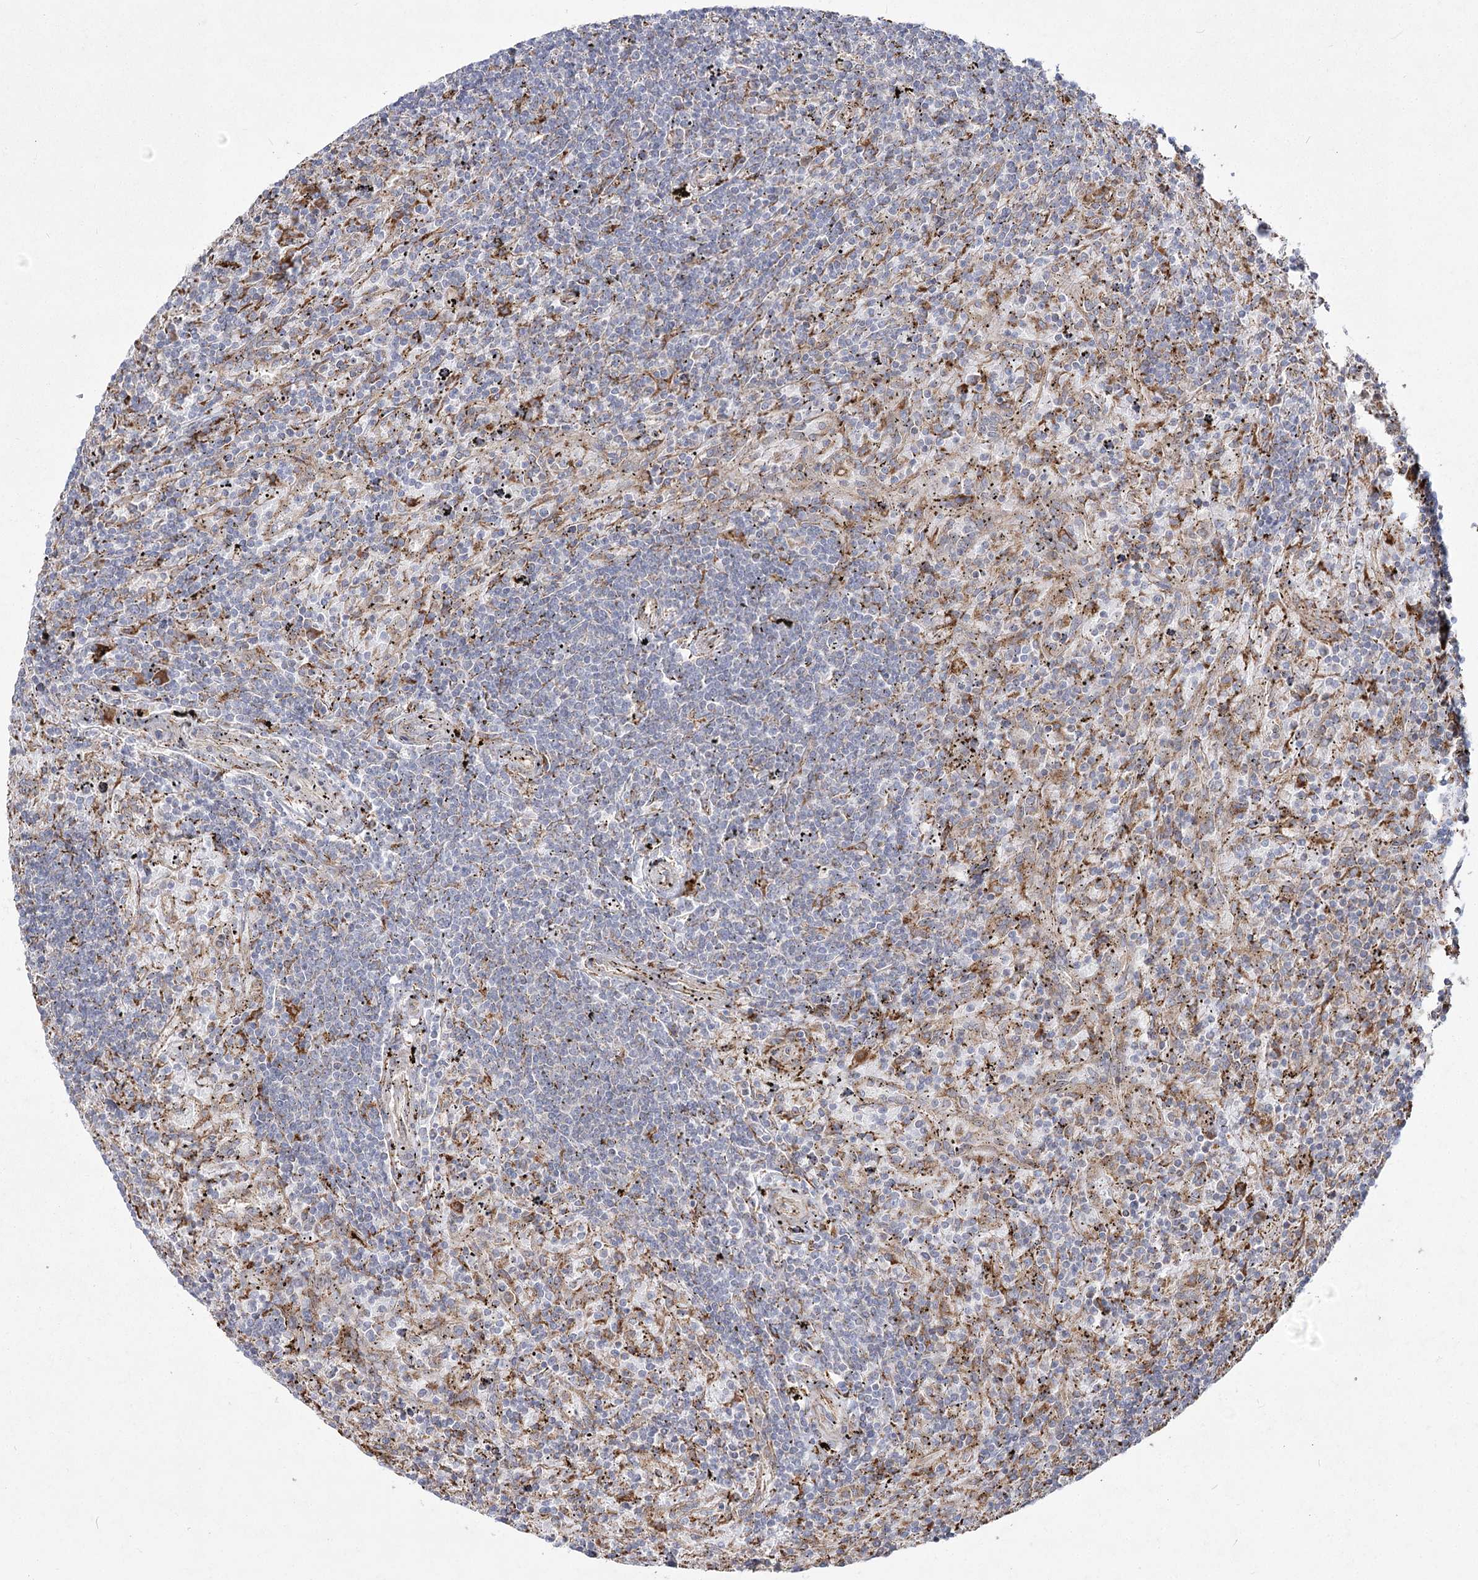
{"staining": {"intensity": "negative", "quantity": "none", "location": "none"}, "tissue": "lymphoma", "cell_type": "Tumor cells", "image_type": "cancer", "snomed": [{"axis": "morphology", "description": "Malignant lymphoma, non-Hodgkin's type, Low grade"}, {"axis": "topography", "description": "Spleen"}], "caption": "Lymphoma was stained to show a protein in brown. There is no significant staining in tumor cells.", "gene": "NHLRC2", "patient": {"sex": "male", "age": 76}}